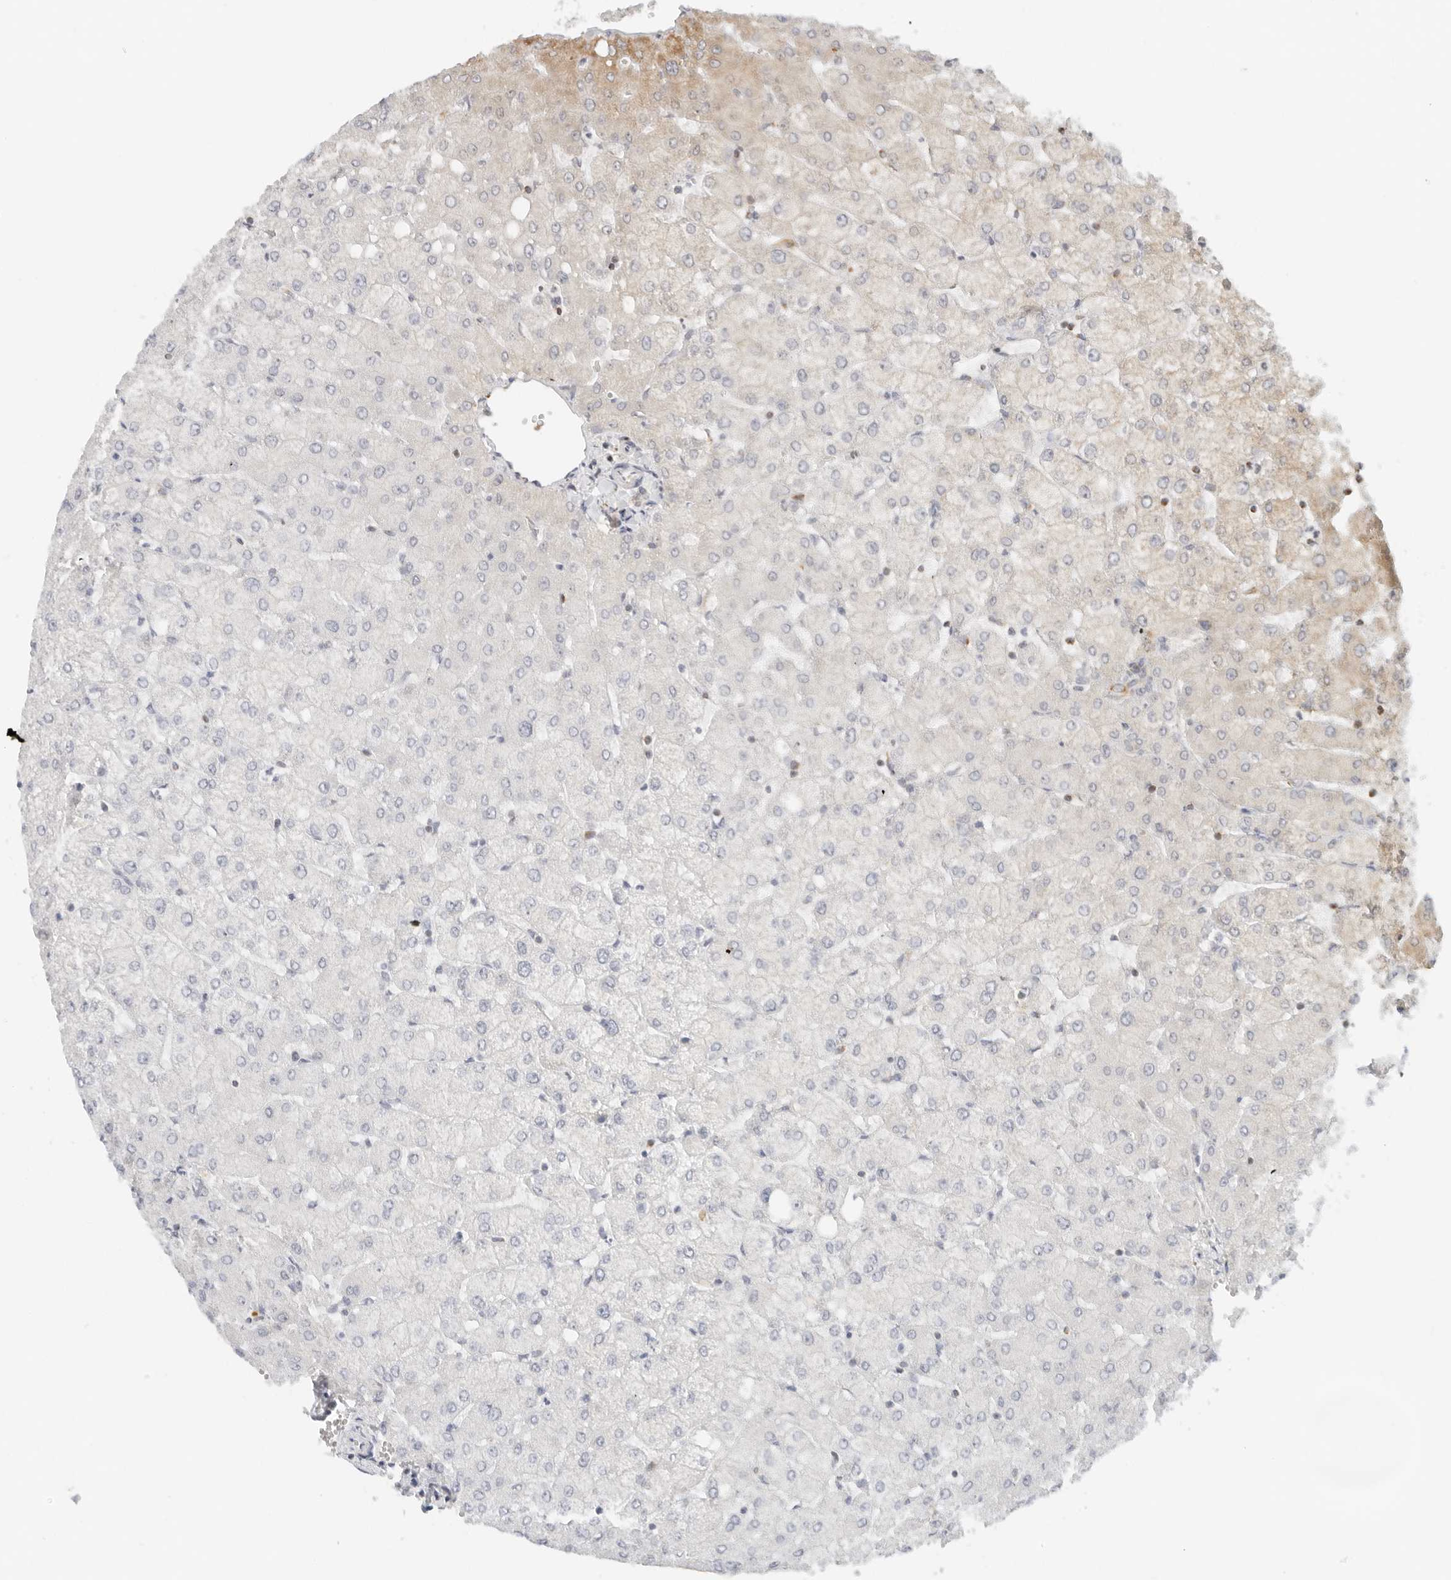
{"staining": {"intensity": "negative", "quantity": "none", "location": "none"}, "tissue": "liver", "cell_type": "Cholangiocytes", "image_type": "normal", "snomed": [{"axis": "morphology", "description": "Normal tissue, NOS"}, {"axis": "topography", "description": "Liver"}], "caption": "Immunohistochemistry photomicrograph of normal liver: liver stained with DAB (3,3'-diaminobenzidine) exhibits no significant protein positivity in cholangiocytes. The staining was performed using DAB to visualize the protein expression in brown, while the nuclei were stained in blue with hematoxylin (Magnification: 20x).", "gene": "RC3H1", "patient": {"sex": "female", "age": 54}}